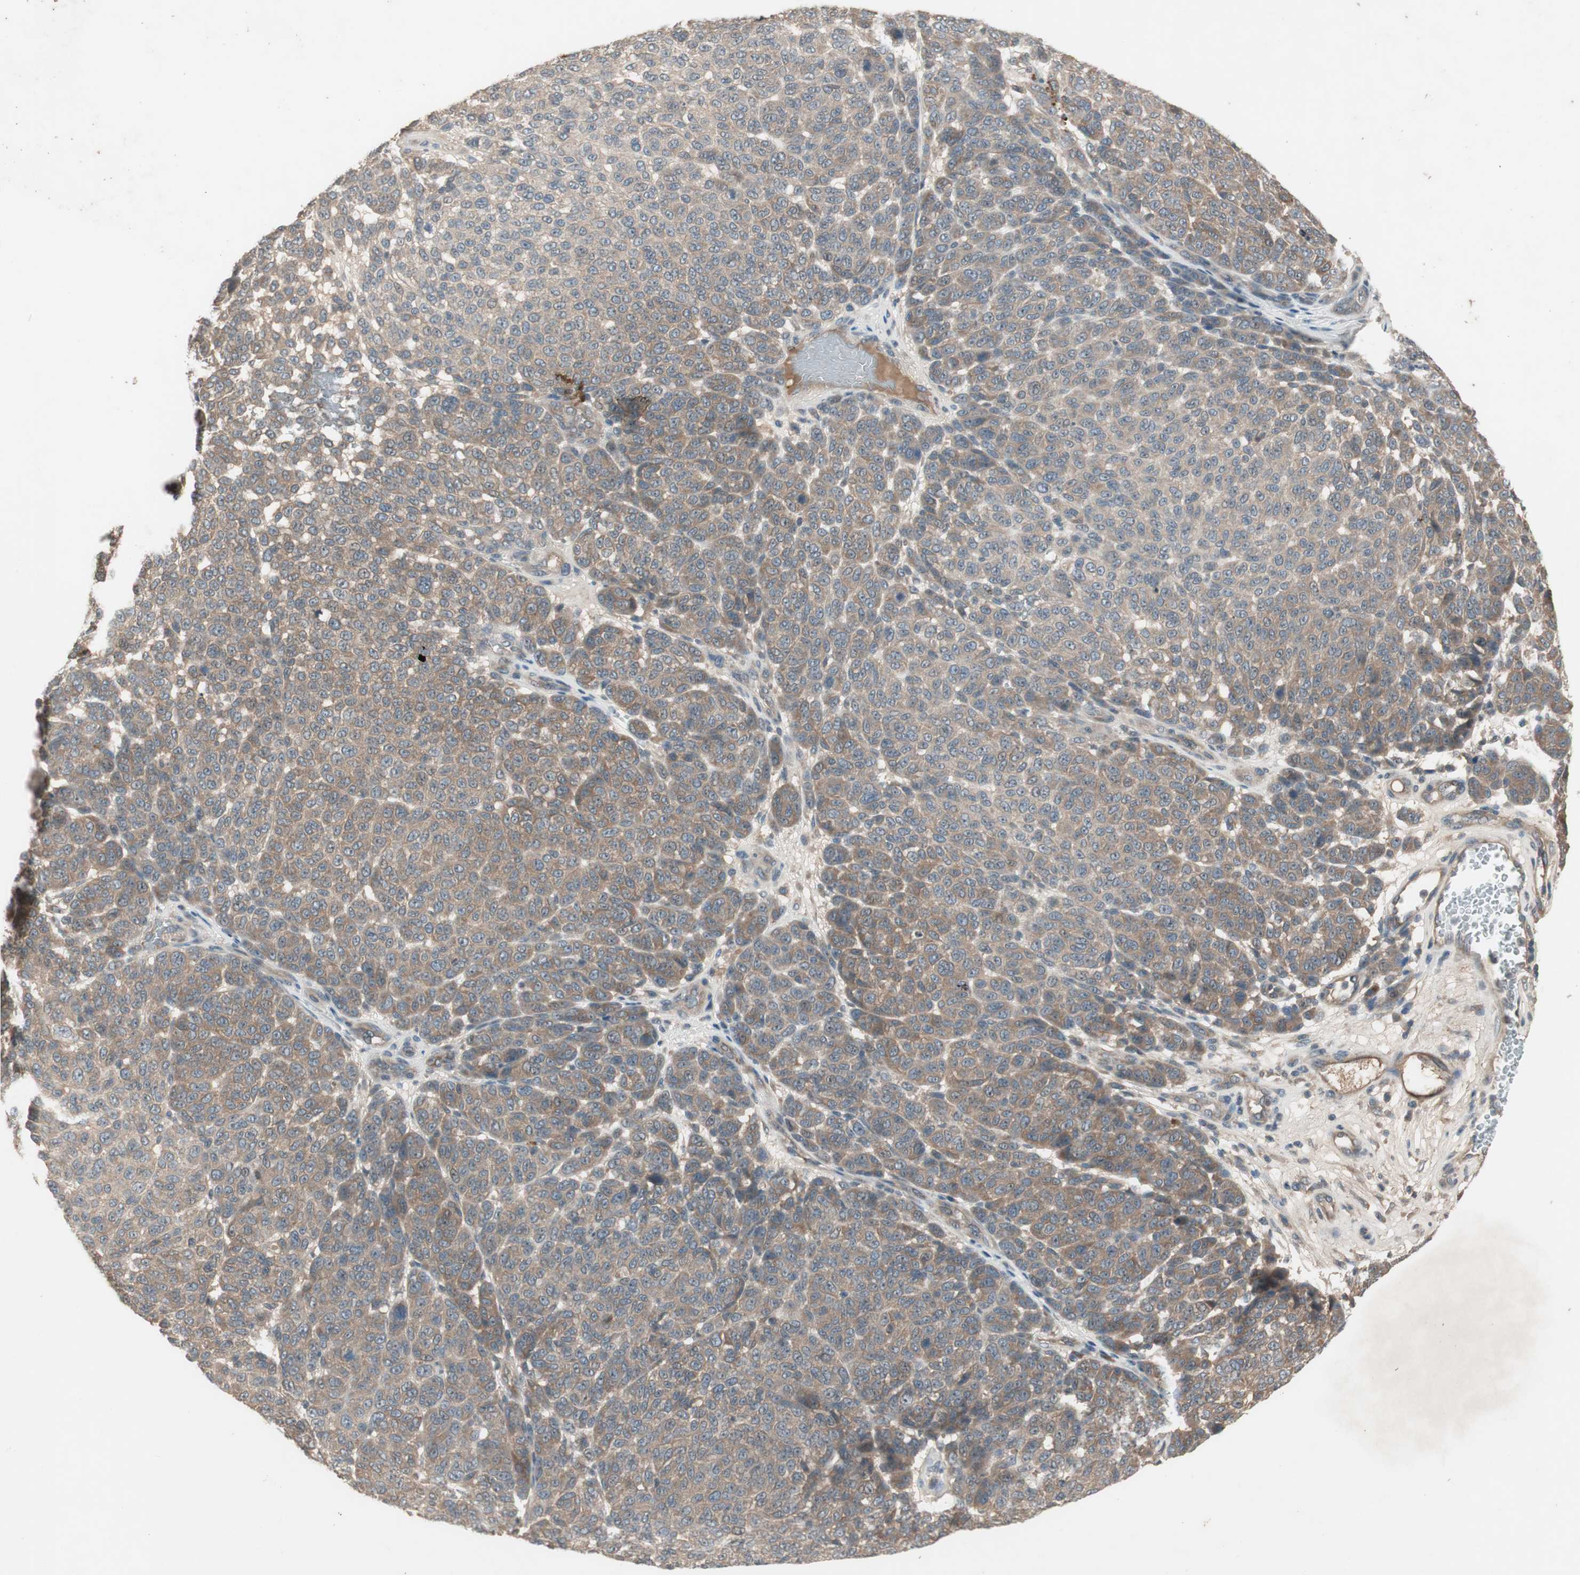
{"staining": {"intensity": "weak", "quantity": ">75%", "location": "cytoplasmic/membranous"}, "tissue": "melanoma", "cell_type": "Tumor cells", "image_type": "cancer", "snomed": [{"axis": "morphology", "description": "Malignant melanoma, NOS"}, {"axis": "topography", "description": "Skin"}], "caption": "There is low levels of weak cytoplasmic/membranous expression in tumor cells of melanoma, as demonstrated by immunohistochemical staining (brown color).", "gene": "NSF", "patient": {"sex": "male", "age": 59}}